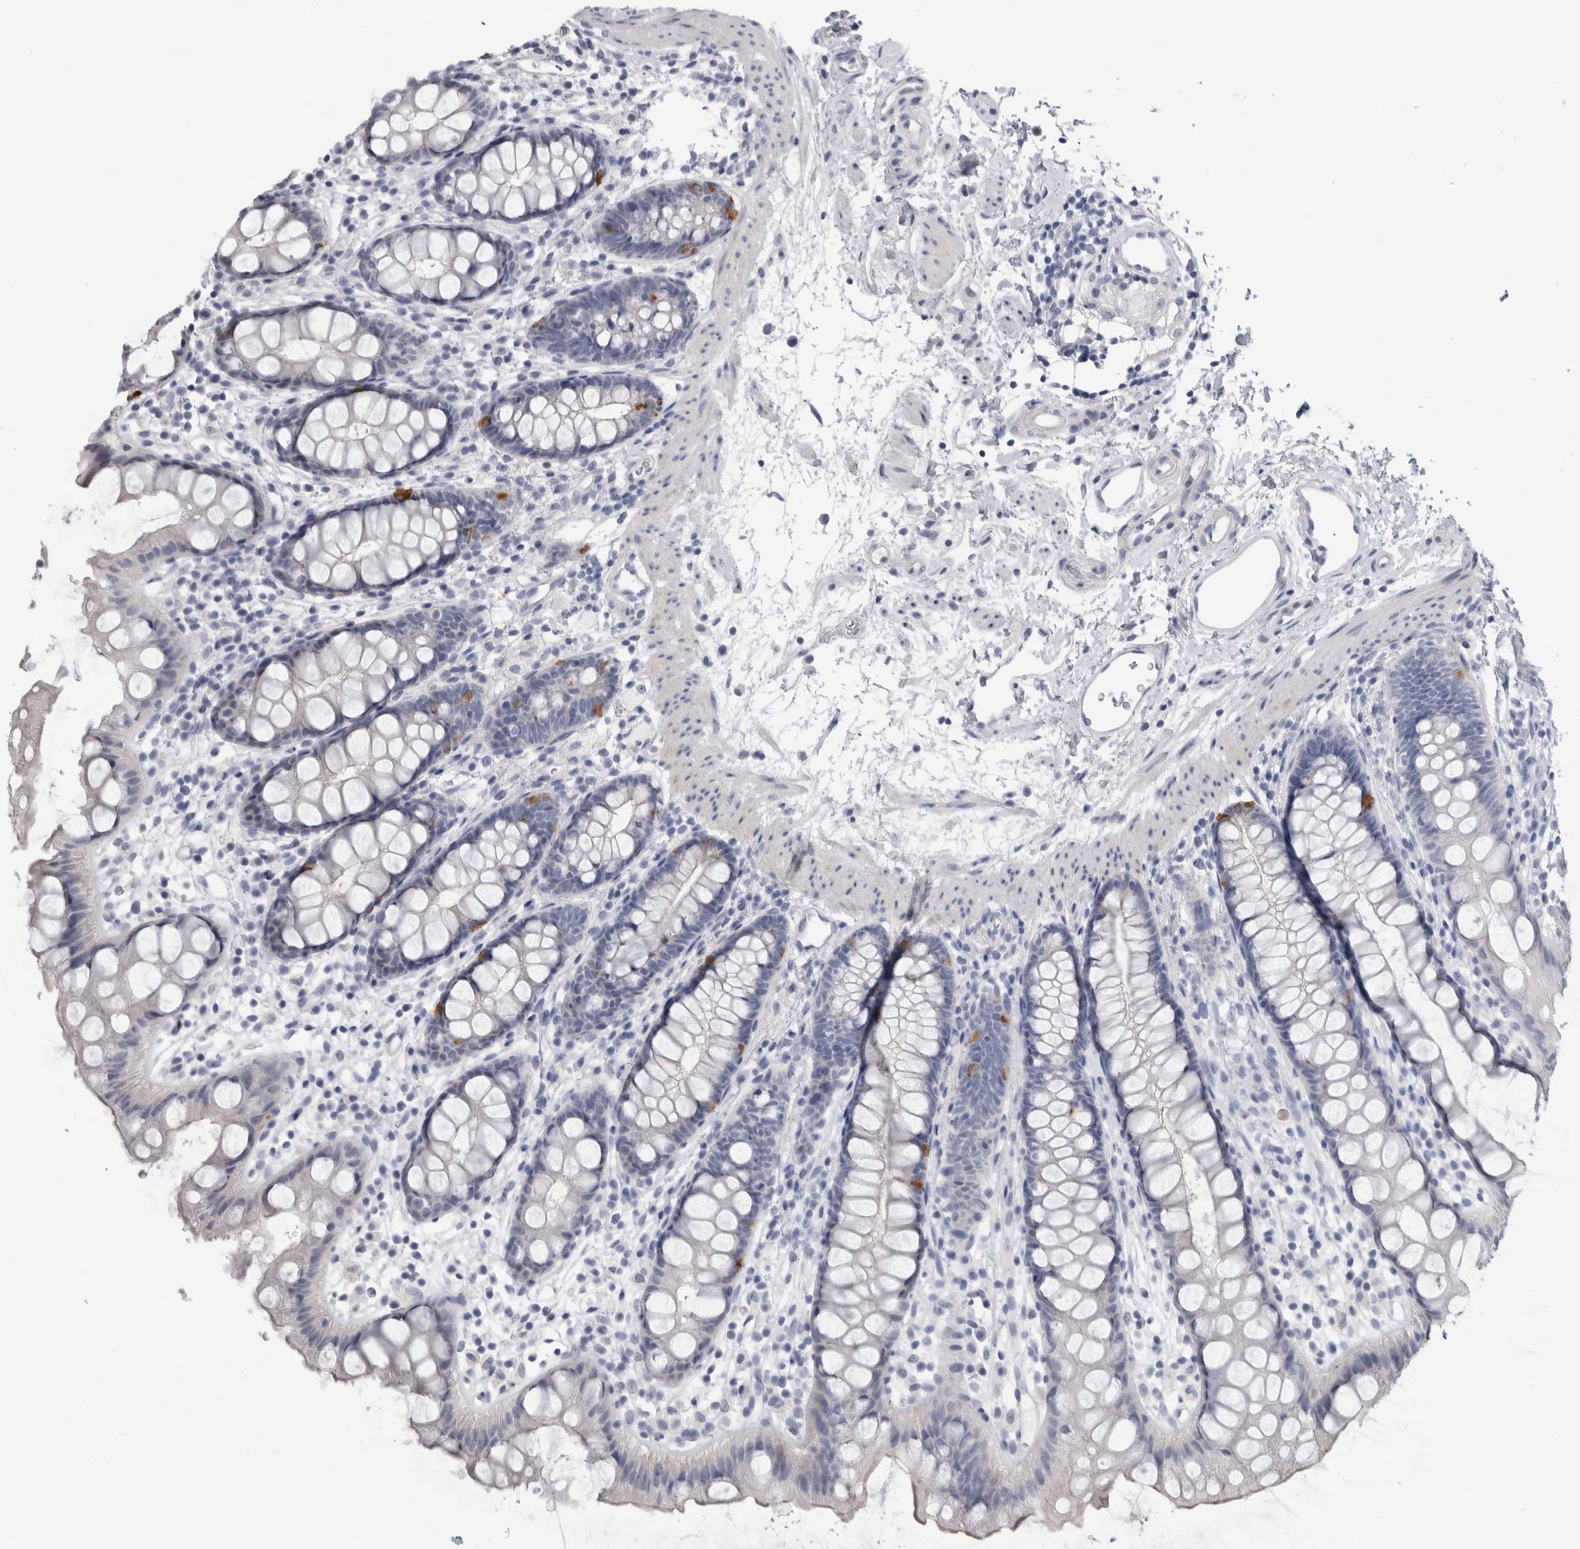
{"staining": {"intensity": "strong", "quantity": "<25%", "location": "cytoplasmic/membranous"}, "tissue": "rectum", "cell_type": "Glandular cells", "image_type": "normal", "snomed": [{"axis": "morphology", "description": "Normal tissue, NOS"}, {"axis": "topography", "description": "Rectum"}], "caption": "A medium amount of strong cytoplasmic/membranous positivity is present in about <25% of glandular cells in unremarkable rectum. Nuclei are stained in blue.", "gene": "ADAM2", "patient": {"sex": "female", "age": 65}}